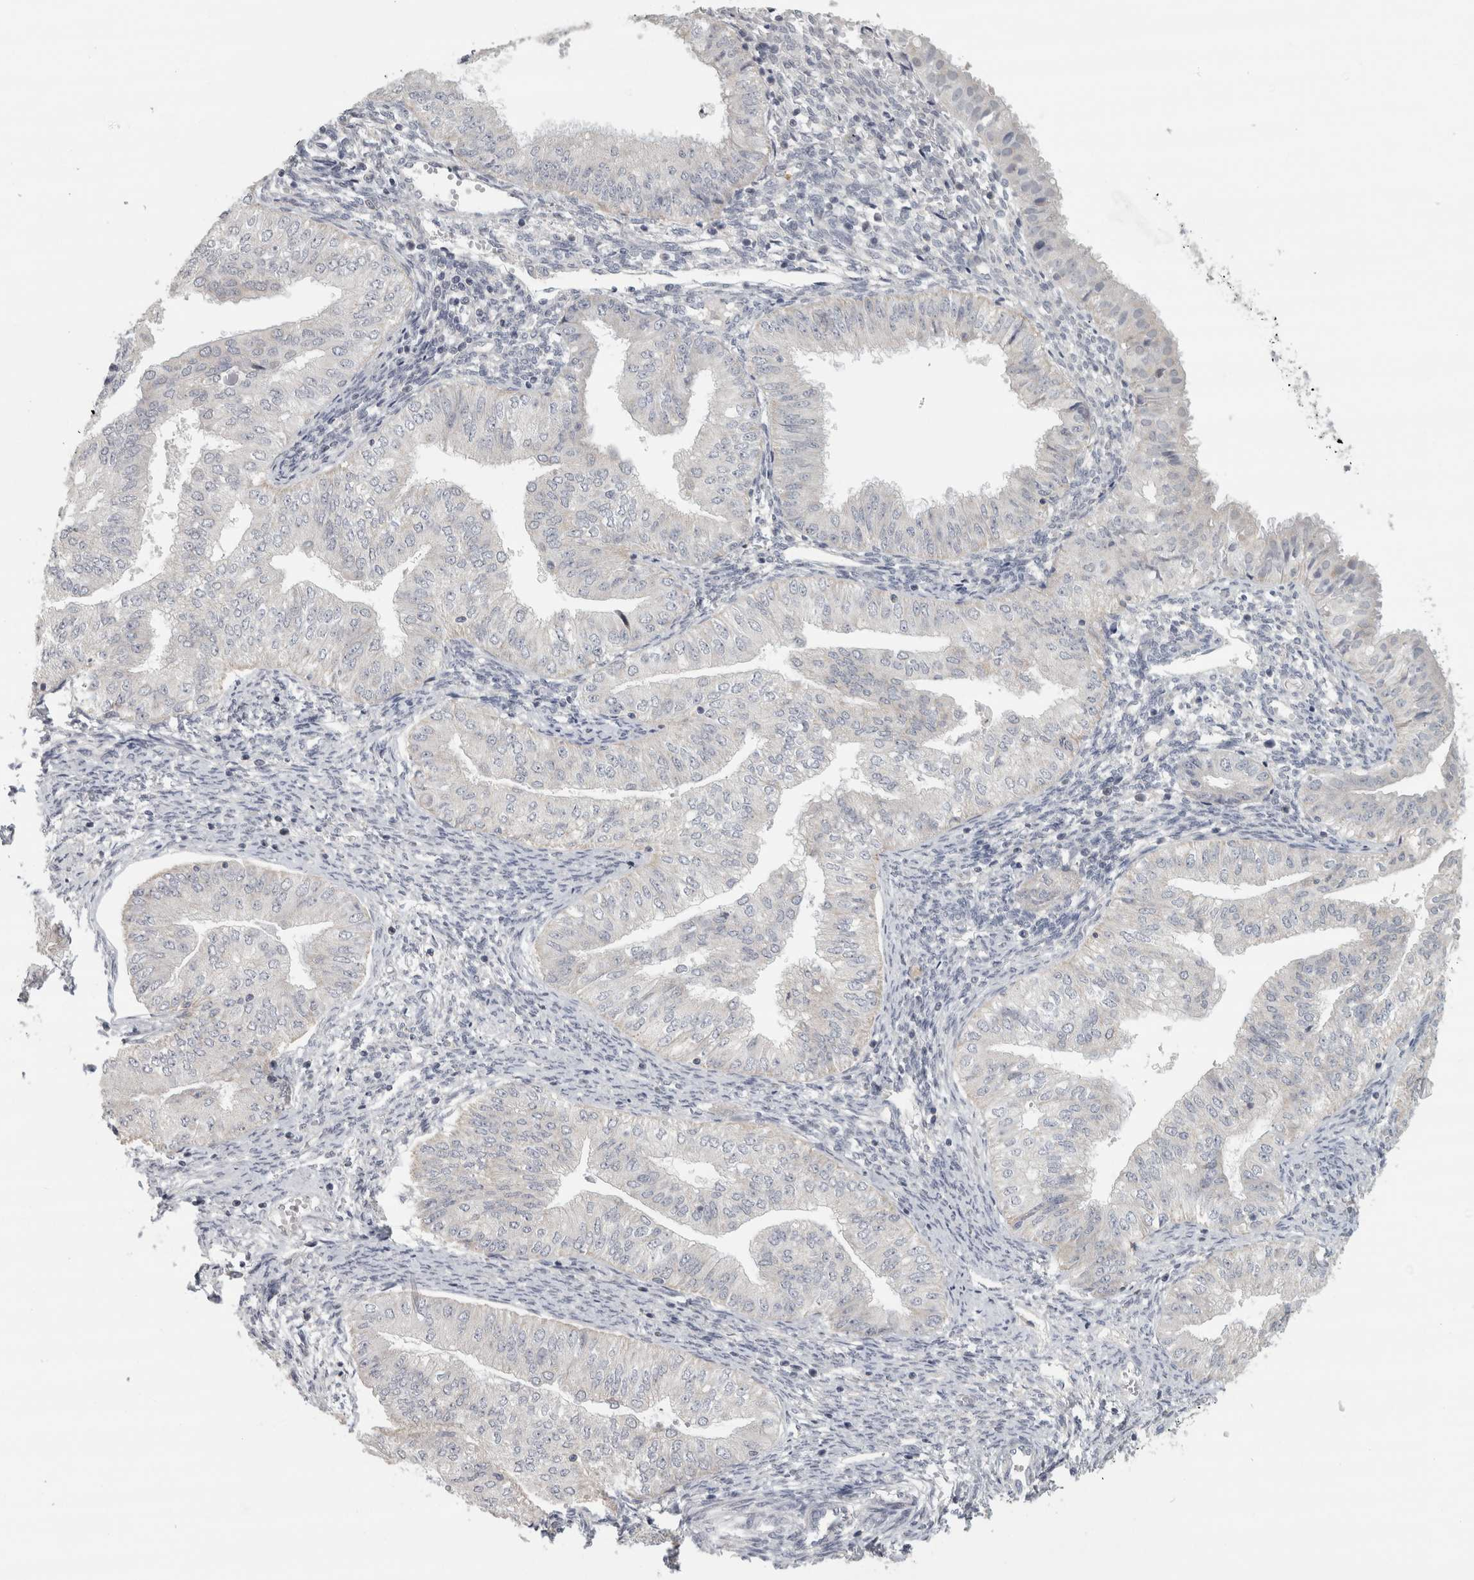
{"staining": {"intensity": "negative", "quantity": "none", "location": "none"}, "tissue": "endometrial cancer", "cell_type": "Tumor cells", "image_type": "cancer", "snomed": [{"axis": "morphology", "description": "Normal tissue, NOS"}, {"axis": "morphology", "description": "Adenocarcinoma, NOS"}, {"axis": "topography", "description": "Endometrium"}], "caption": "An immunohistochemistry (IHC) micrograph of endometrial adenocarcinoma is shown. There is no staining in tumor cells of endometrial adenocarcinoma.", "gene": "PTPRN2", "patient": {"sex": "female", "age": 53}}